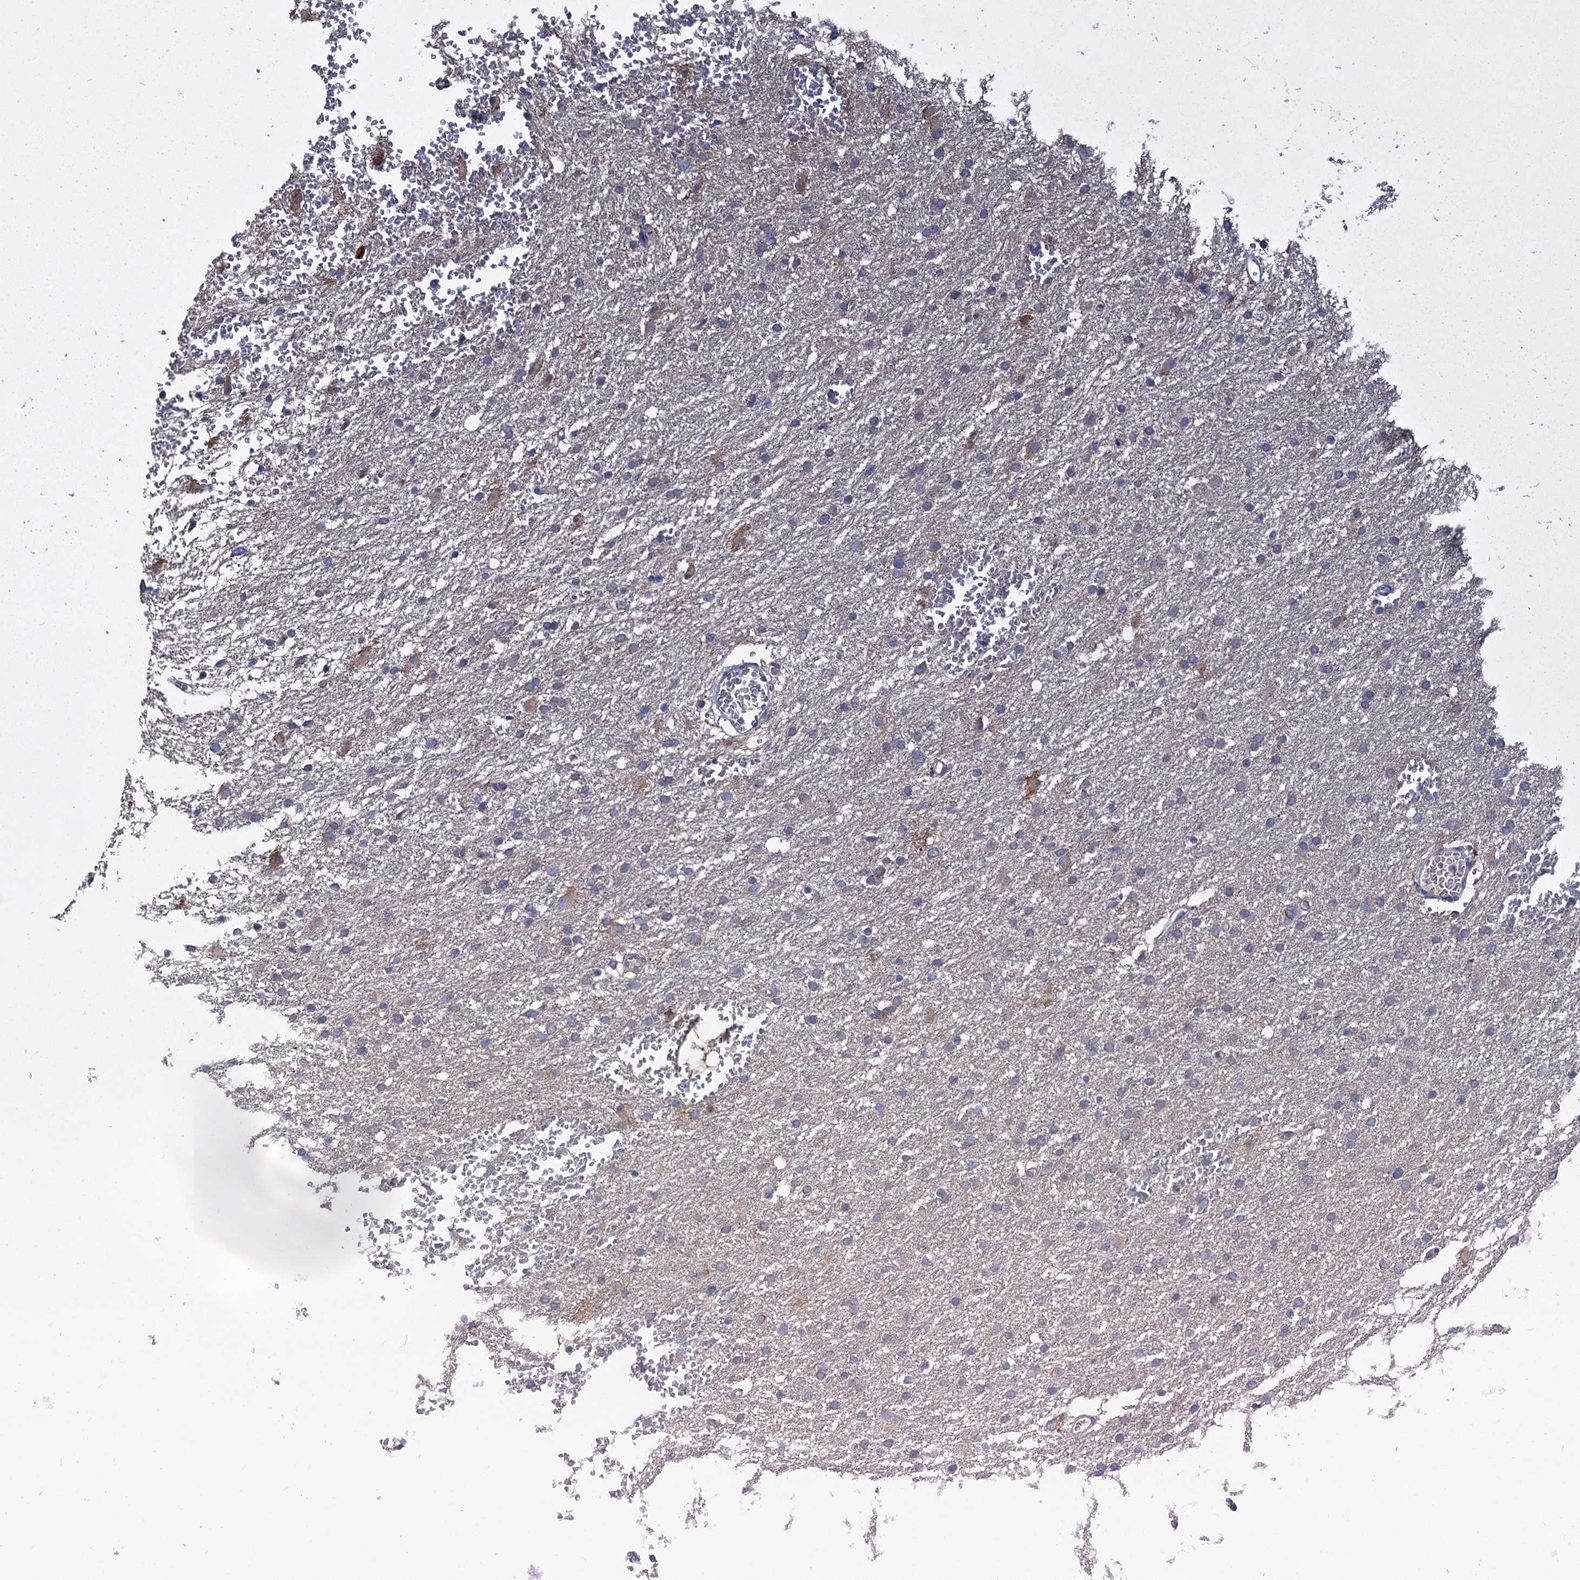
{"staining": {"intensity": "negative", "quantity": "none", "location": "none"}, "tissue": "glioma", "cell_type": "Tumor cells", "image_type": "cancer", "snomed": [{"axis": "morphology", "description": "Glioma, malignant, High grade"}, {"axis": "topography", "description": "Cerebral cortex"}], "caption": "Photomicrograph shows no protein expression in tumor cells of malignant glioma (high-grade) tissue.", "gene": "OTUB1", "patient": {"sex": "female", "age": 36}}